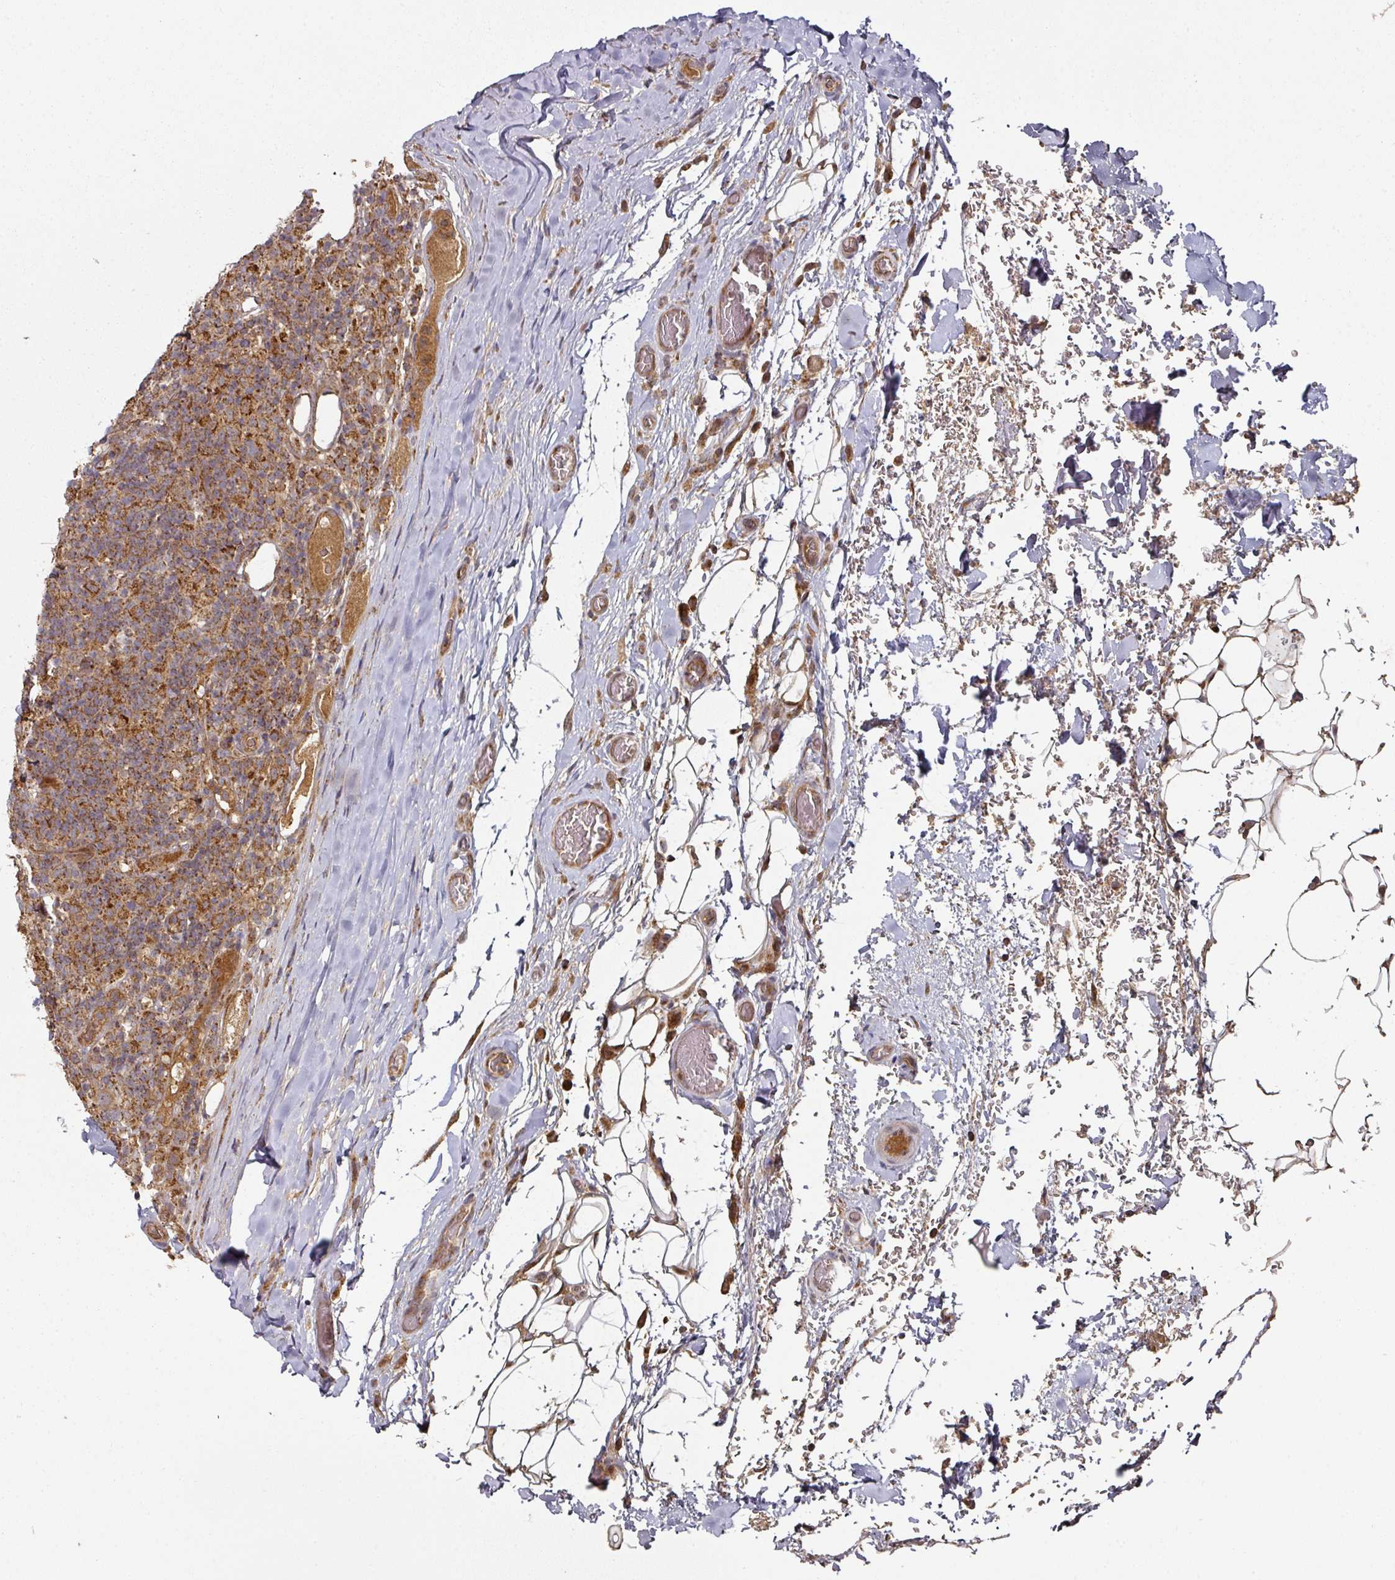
{"staining": {"intensity": "moderate", "quantity": ">75%", "location": "cytoplasmic/membranous"}, "tissue": "lymphoma", "cell_type": "Tumor cells", "image_type": "cancer", "snomed": [{"axis": "morphology", "description": "Hodgkin's disease, NOS"}, {"axis": "topography", "description": "Lymph node"}], "caption": "Human Hodgkin's disease stained with a brown dye reveals moderate cytoplasmic/membranous positive positivity in approximately >75% of tumor cells.", "gene": "DNAJC7", "patient": {"sex": "male", "age": 70}}